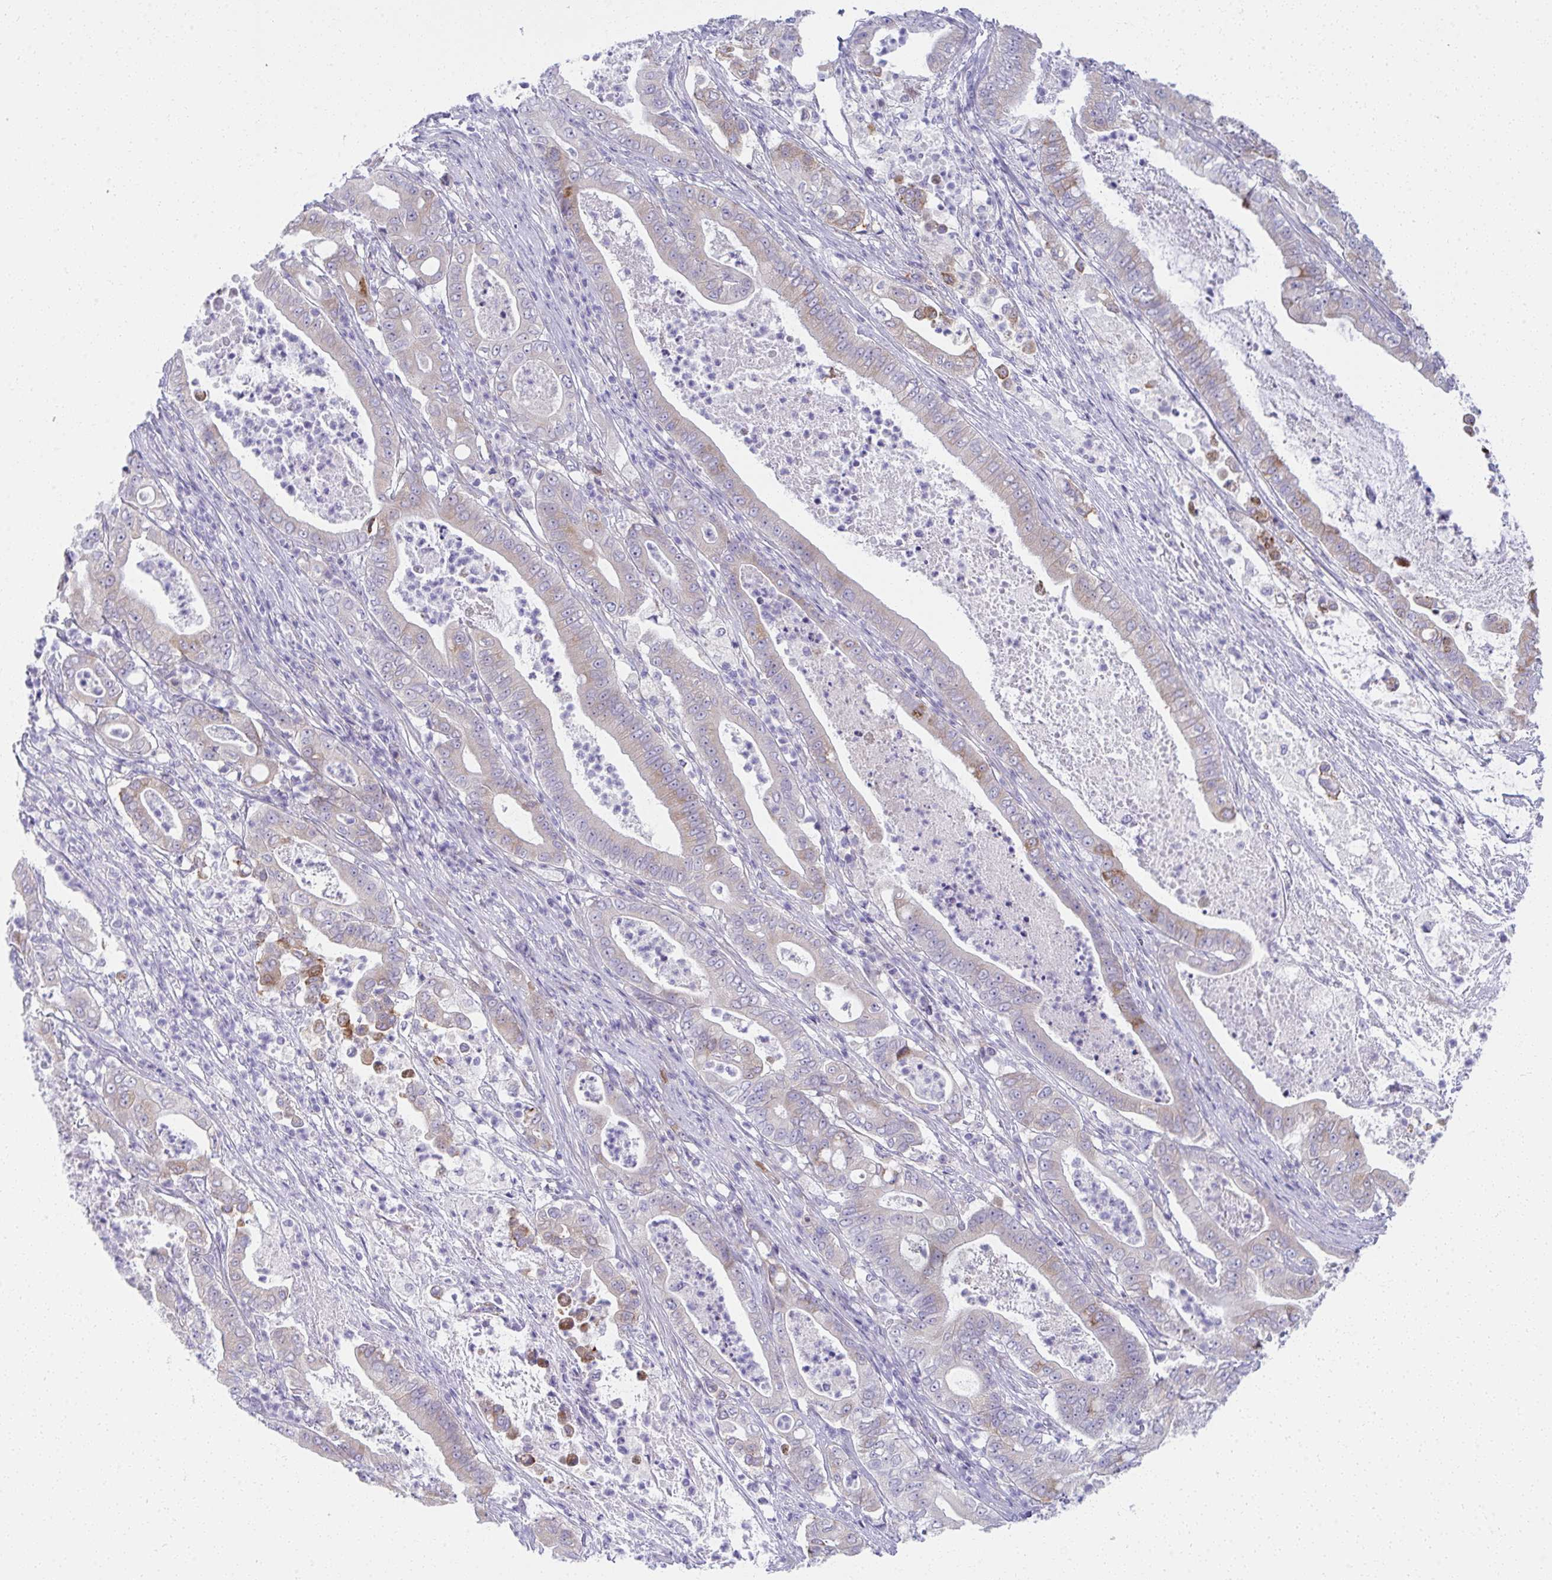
{"staining": {"intensity": "weak", "quantity": "<25%", "location": "cytoplasmic/membranous"}, "tissue": "pancreatic cancer", "cell_type": "Tumor cells", "image_type": "cancer", "snomed": [{"axis": "morphology", "description": "Adenocarcinoma, NOS"}, {"axis": "topography", "description": "Pancreas"}], "caption": "Immunohistochemistry photomicrograph of neoplastic tissue: pancreatic cancer stained with DAB demonstrates no significant protein staining in tumor cells.", "gene": "FASLG", "patient": {"sex": "male", "age": 71}}